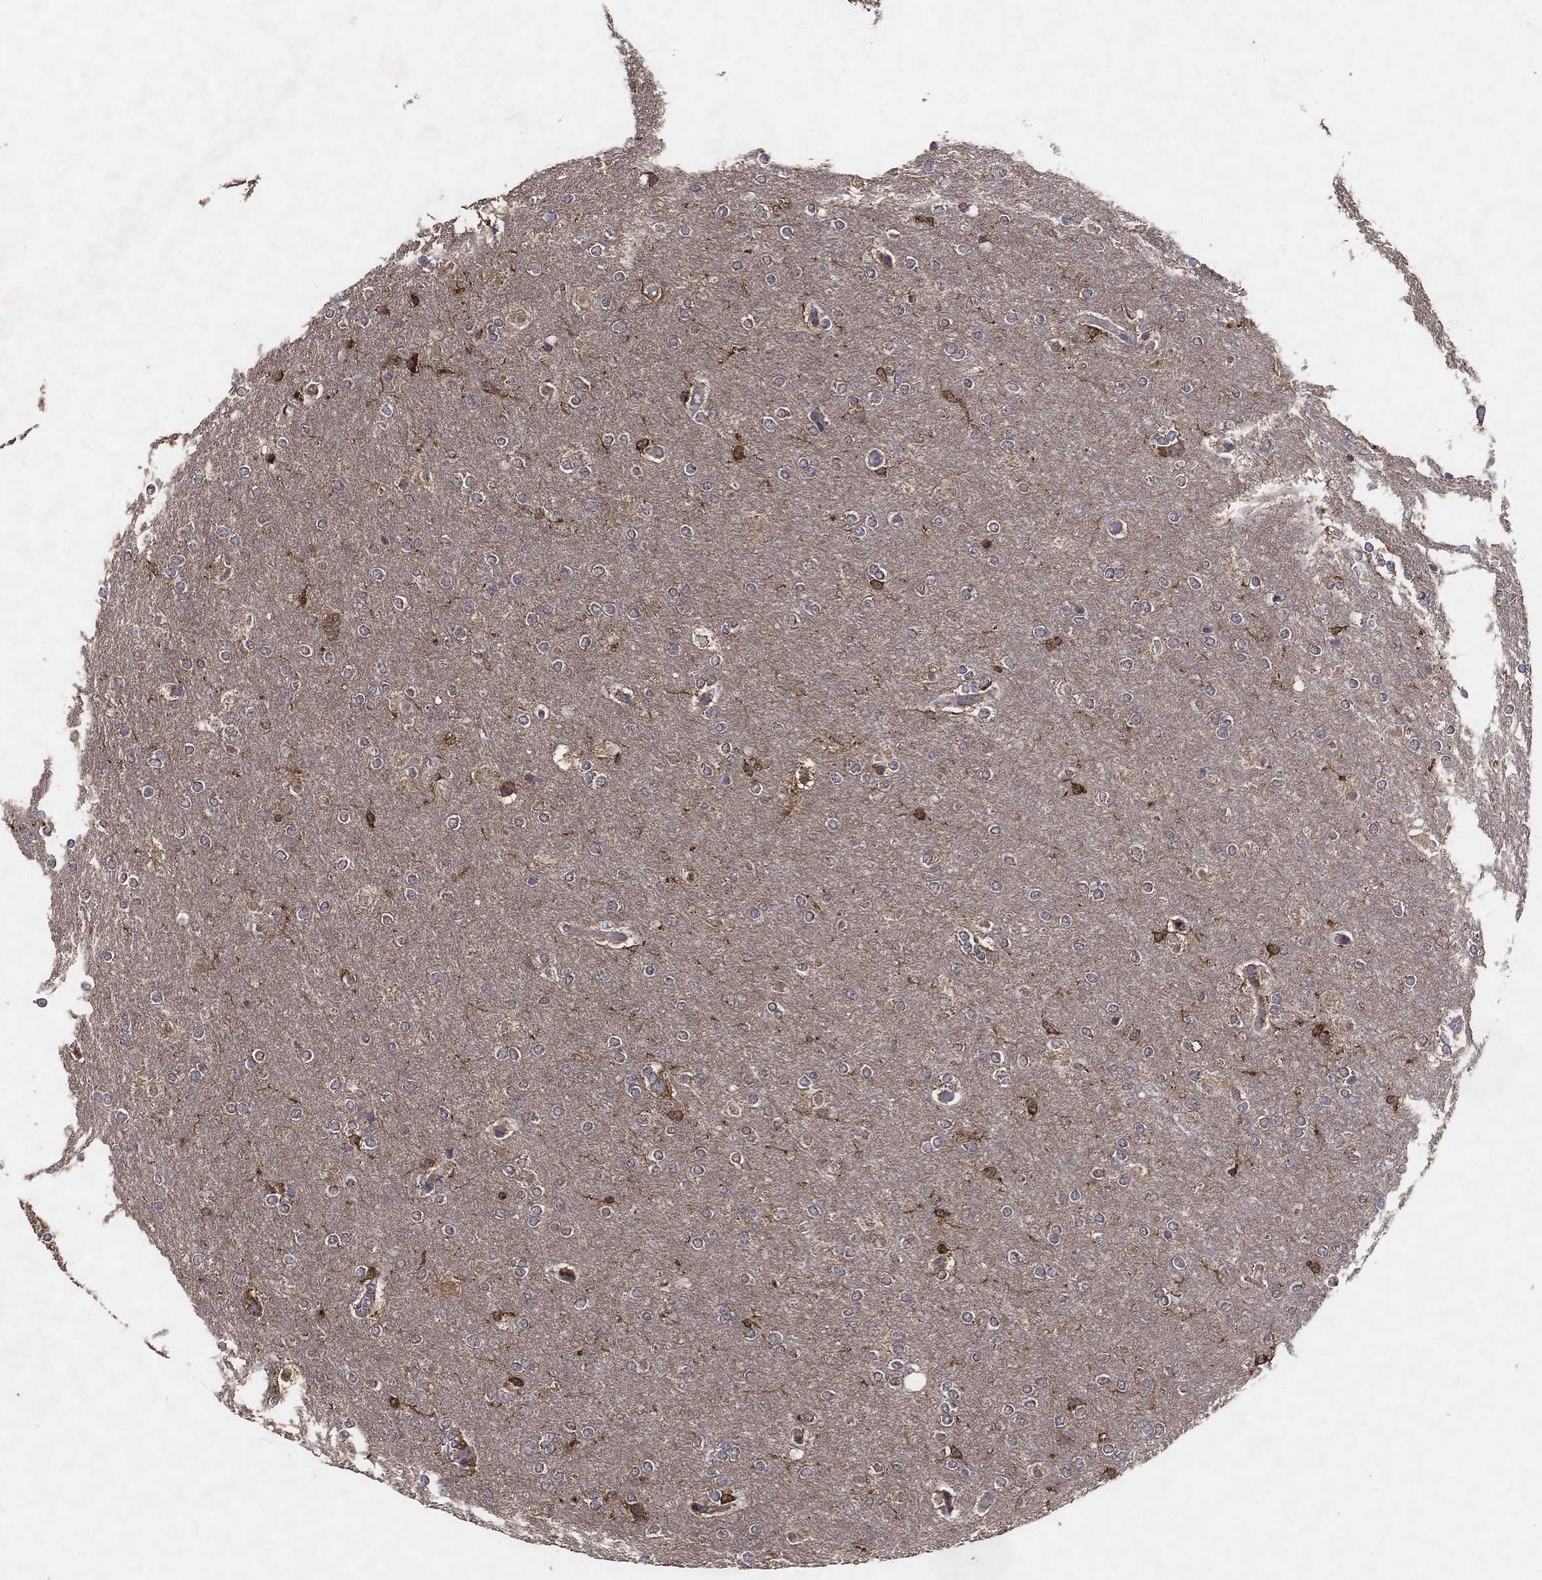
{"staining": {"intensity": "negative", "quantity": "none", "location": "none"}, "tissue": "glioma", "cell_type": "Tumor cells", "image_type": "cancer", "snomed": [{"axis": "morphology", "description": "Glioma, malignant, High grade"}, {"axis": "topography", "description": "Brain"}], "caption": "Tumor cells show no significant protein expression in malignant glioma (high-grade).", "gene": "MT-ND1", "patient": {"sex": "female", "age": 61}}